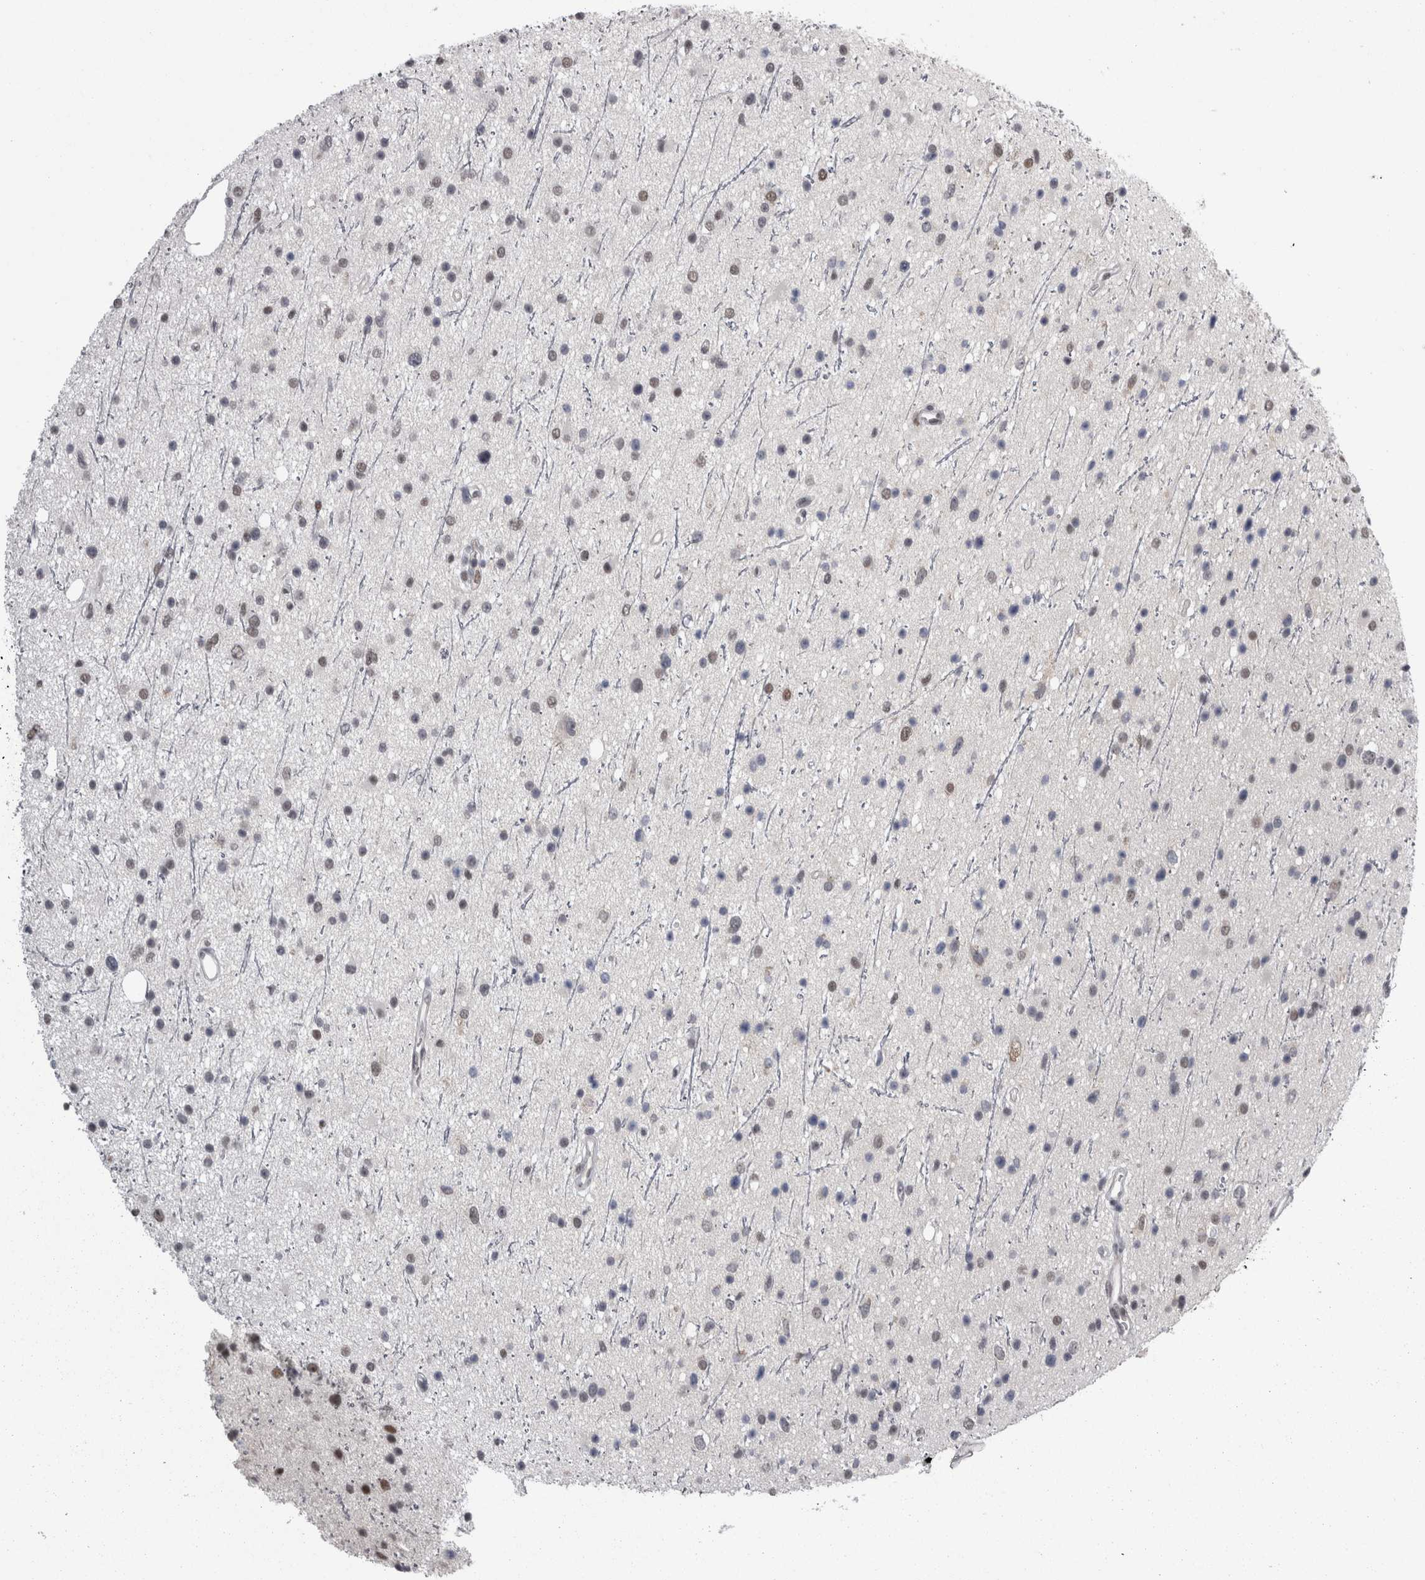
{"staining": {"intensity": "weak", "quantity": "<25%", "location": "nuclear"}, "tissue": "glioma", "cell_type": "Tumor cells", "image_type": "cancer", "snomed": [{"axis": "morphology", "description": "Glioma, malignant, Low grade"}, {"axis": "topography", "description": "Cerebral cortex"}], "caption": "Tumor cells show no significant expression in glioma.", "gene": "C1orf54", "patient": {"sex": "female", "age": 39}}